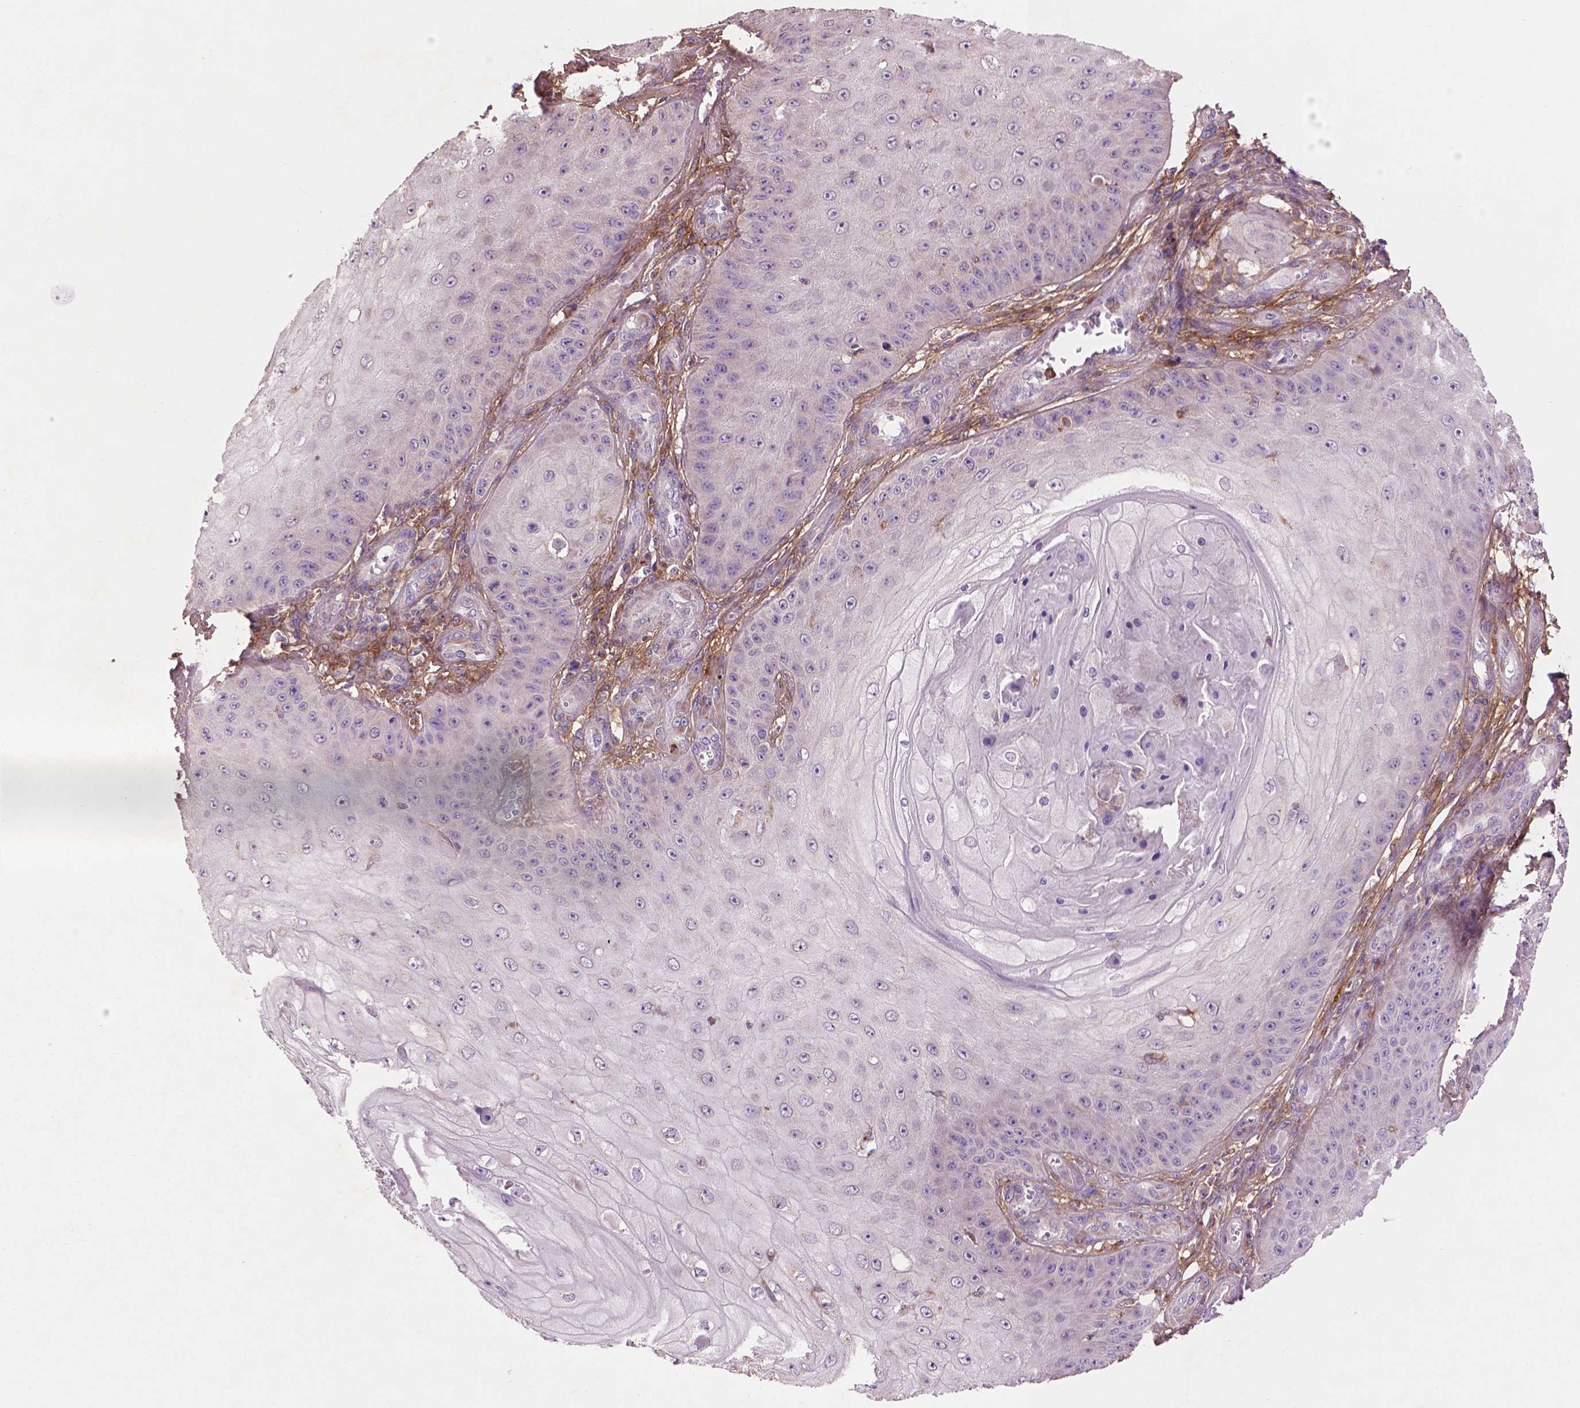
{"staining": {"intensity": "negative", "quantity": "none", "location": "none"}, "tissue": "skin cancer", "cell_type": "Tumor cells", "image_type": "cancer", "snomed": [{"axis": "morphology", "description": "Squamous cell carcinoma, NOS"}, {"axis": "topography", "description": "Skin"}], "caption": "High magnification brightfield microscopy of skin squamous cell carcinoma stained with DAB (3,3'-diaminobenzidine) (brown) and counterstained with hematoxylin (blue): tumor cells show no significant staining. (Immunohistochemistry (ihc), brightfield microscopy, high magnification).", "gene": "LRRC3C", "patient": {"sex": "male", "age": 70}}